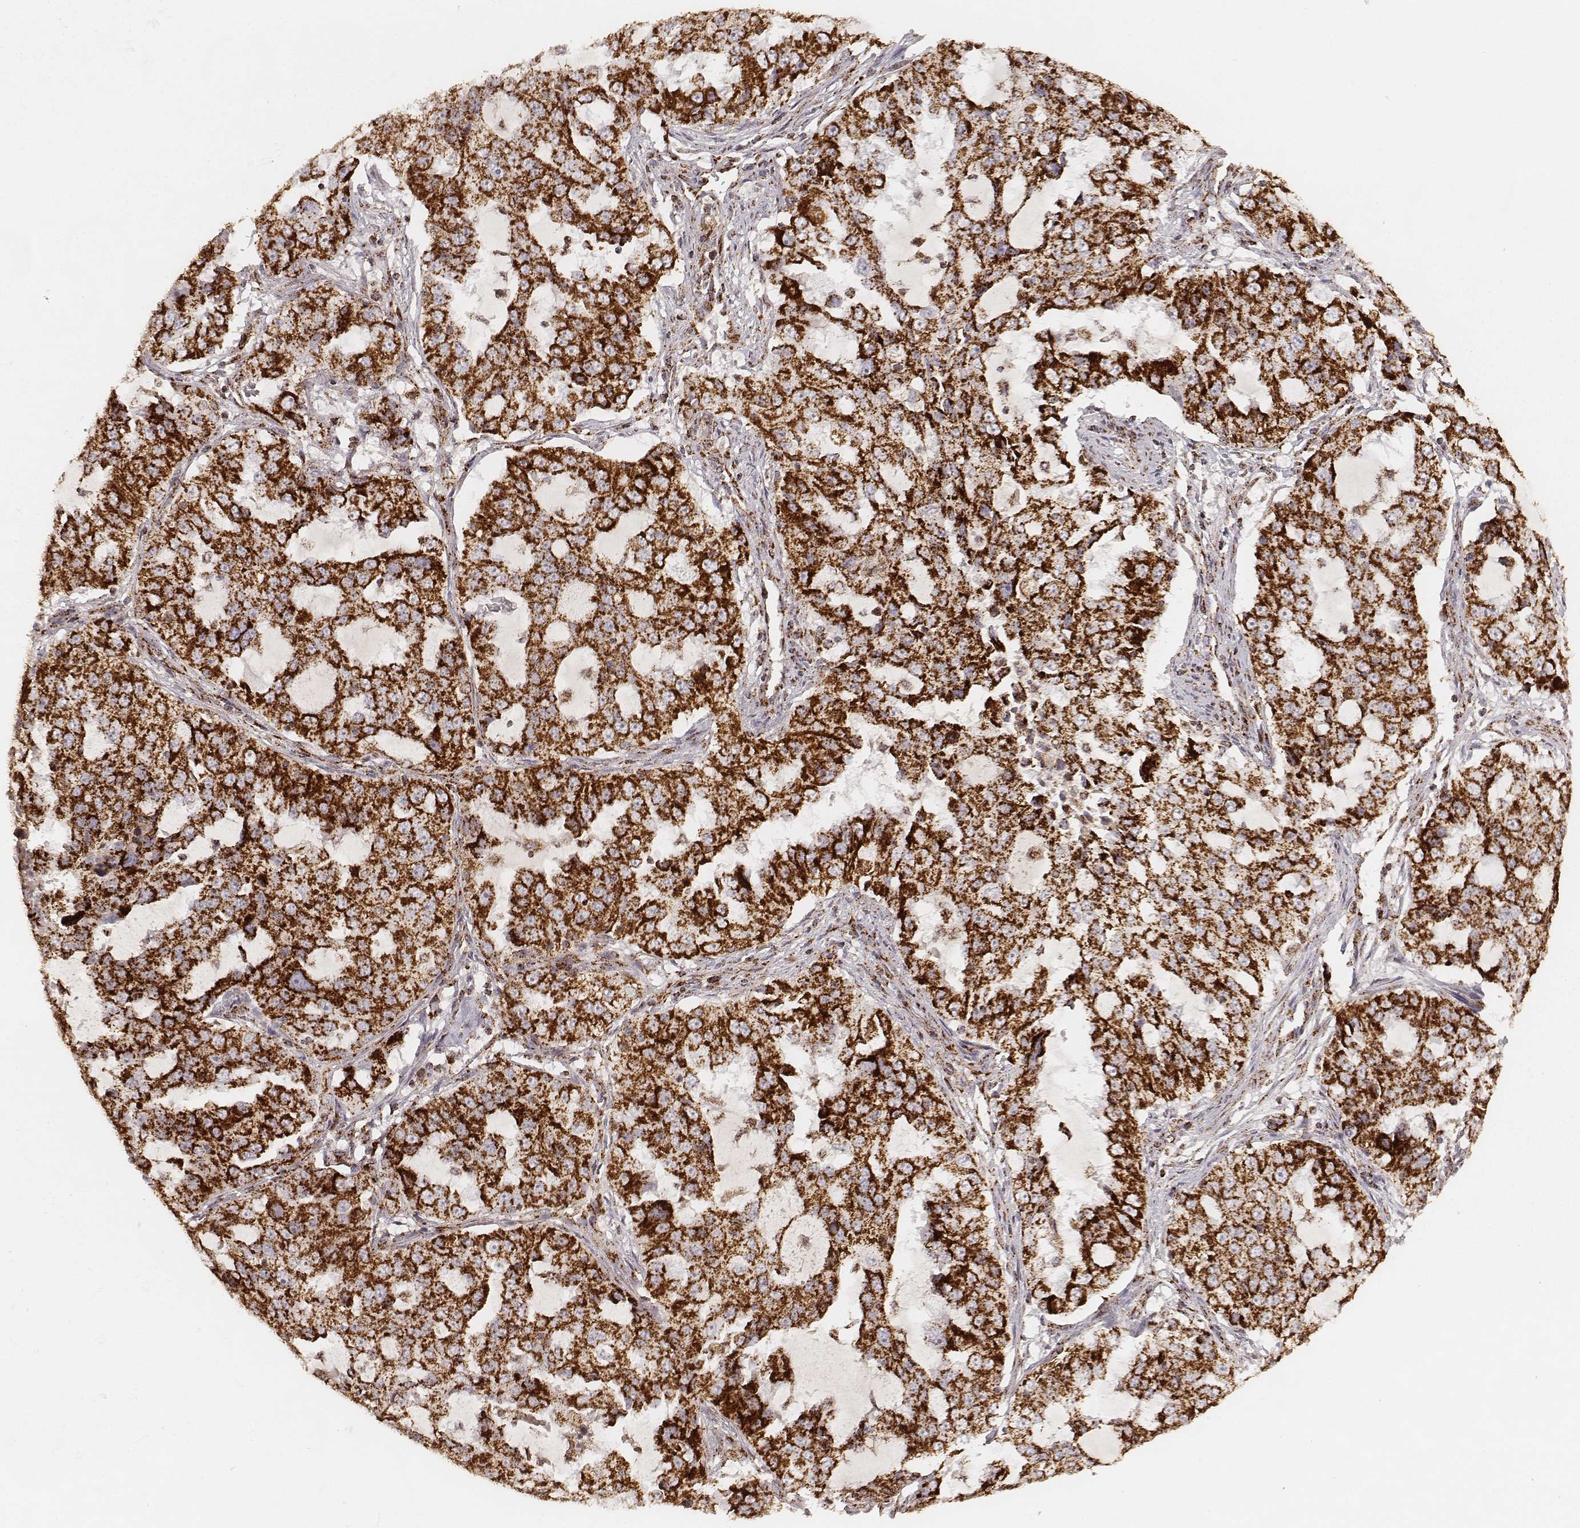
{"staining": {"intensity": "strong", "quantity": ">75%", "location": "cytoplasmic/membranous"}, "tissue": "lung cancer", "cell_type": "Tumor cells", "image_type": "cancer", "snomed": [{"axis": "morphology", "description": "Adenocarcinoma, NOS"}, {"axis": "topography", "description": "Lung"}], "caption": "IHC histopathology image of adenocarcinoma (lung) stained for a protein (brown), which reveals high levels of strong cytoplasmic/membranous expression in about >75% of tumor cells.", "gene": "CS", "patient": {"sex": "female", "age": 61}}